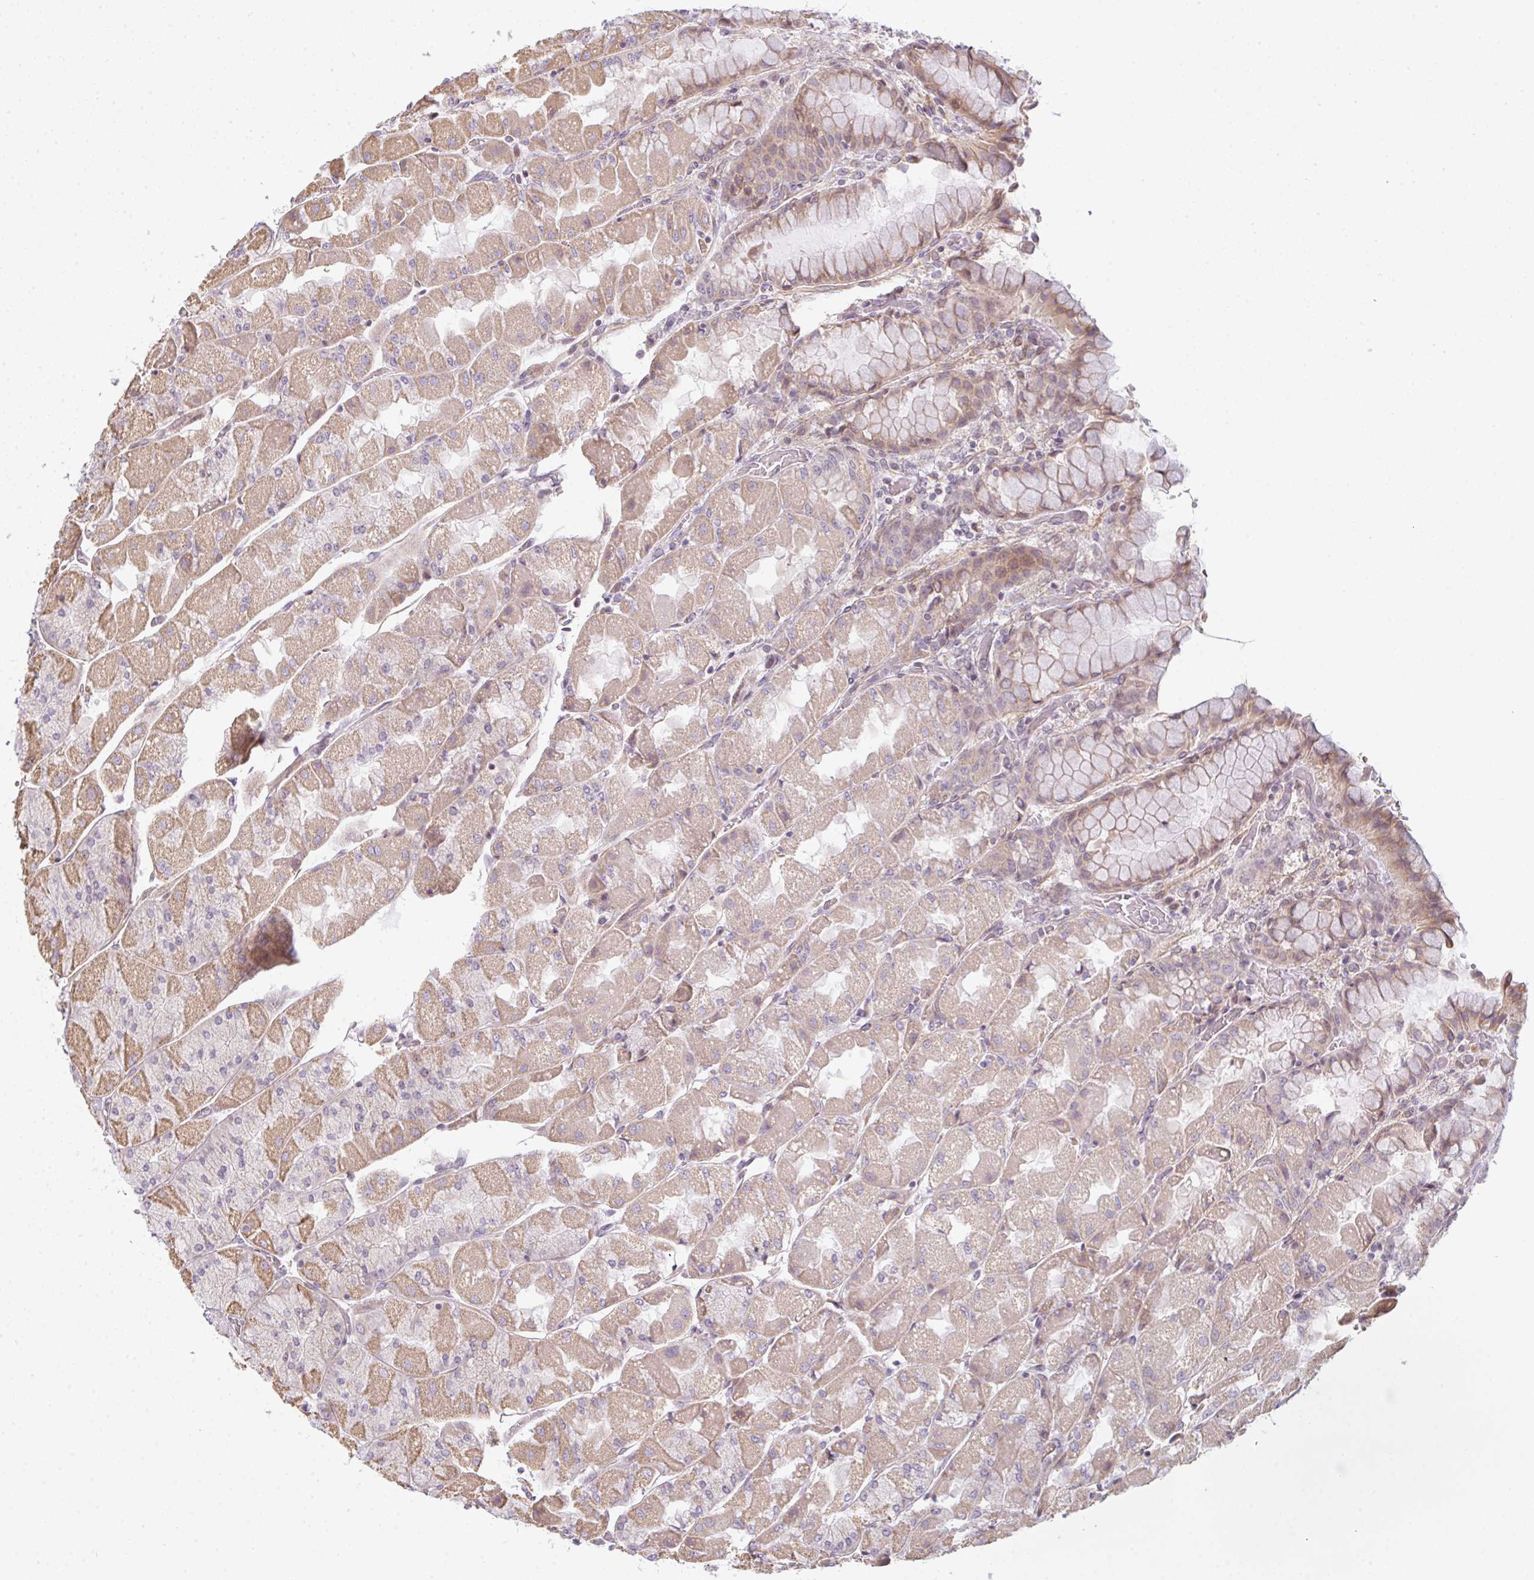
{"staining": {"intensity": "moderate", "quantity": "25%-75%", "location": "cytoplasmic/membranous"}, "tissue": "stomach", "cell_type": "Glandular cells", "image_type": "normal", "snomed": [{"axis": "morphology", "description": "Normal tissue, NOS"}, {"axis": "topography", "description": "Stomach"}], "caption": "This image exhibits benign stomach stained with IHC to label a protein in brown. The cytoplasmic/membranous of glandular cells show moderate positivity for the protein. Nuclei are counter-stained blue.", "gene": "TMEM237", "patient": {"sex": "female", "age": 61}}